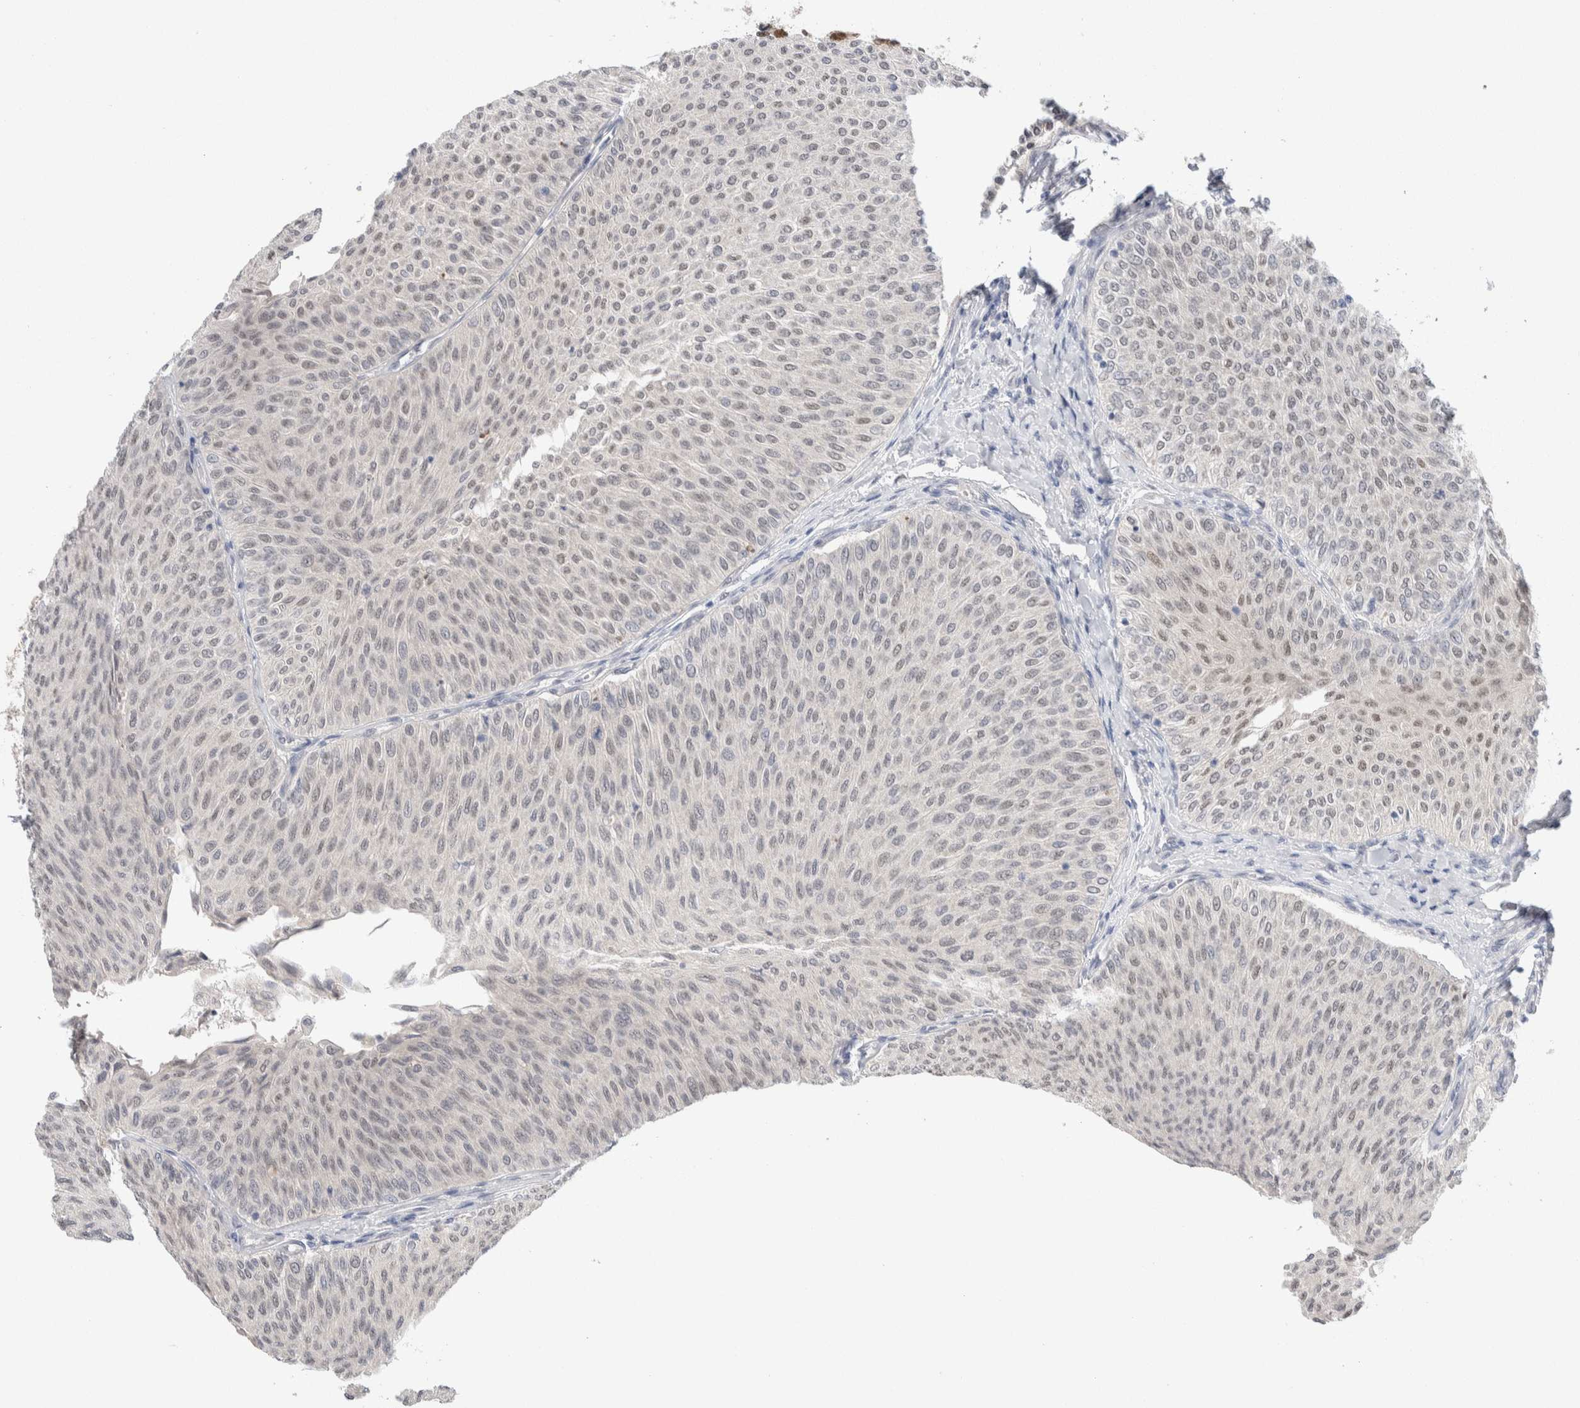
{"staining": {"intensity": "weak", "quantity": "<25%", "location": "nuclear"}, "tissue": "urothelial cancer", "cell_type": "Tumor cells", "image_type": "cancer", "snomed": [{"axis": "morphology", "description": "Urothelial carcinoma, Low grade"}, {"axis": "topography", "description": "Urinary bladder"}], "caption": "High power microscopy photomicrograph of an immunohistochemistry (IHC) histopathology image of urothelial cancer, revealing no significant positivity in tumor cells.", "gene": "PRMT1", "patient": {"sex": "male", "age": 78}}